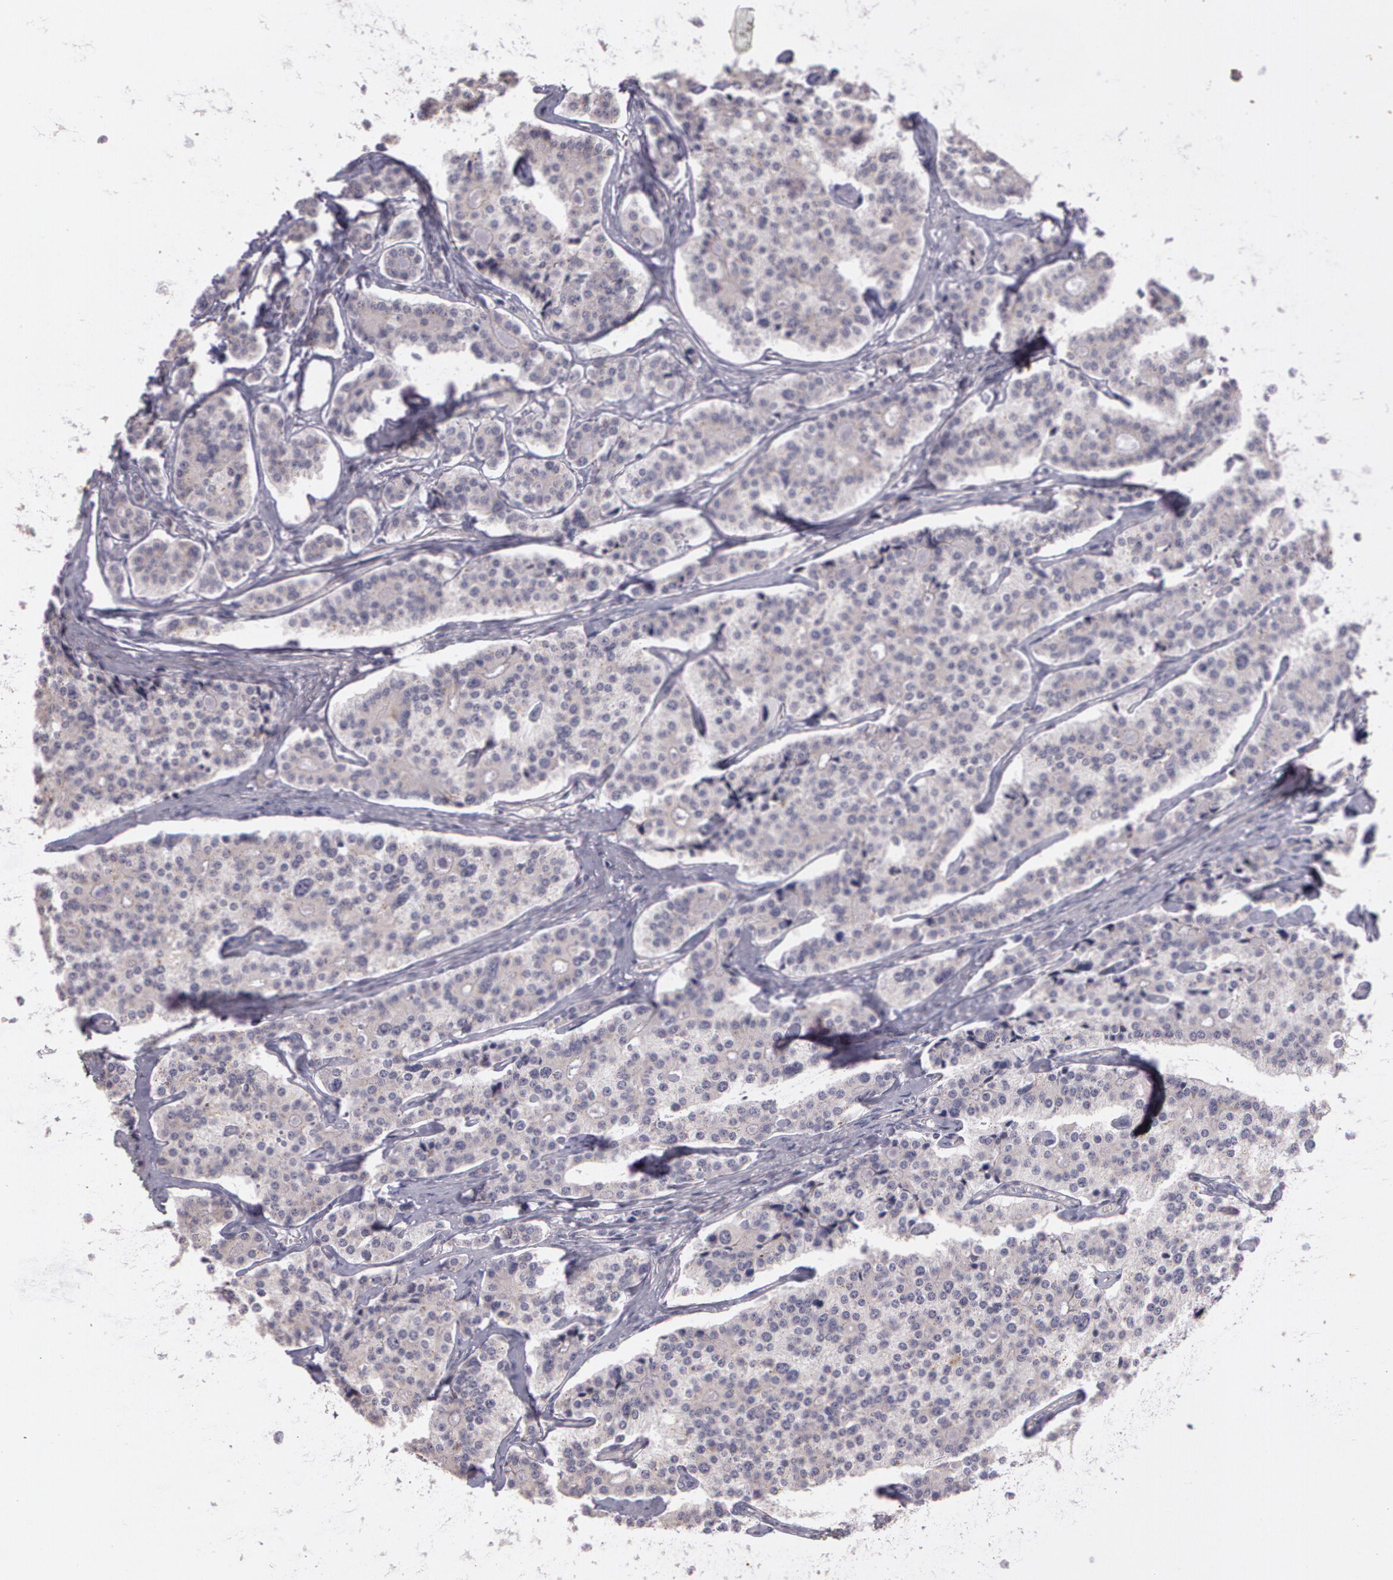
{"staining": {"intensity": "negative", "quantity": "none", "location": "none"}, "tissue": "carcinoid", "cell_type": "Tumor cells", "image_type": "cancer", "snomed": [{"axis": "morphology", "description": "Carcinoid, malignant, NOS"}, {"axis": "topography", "description": "Small intestine"}], "caption": "Micrograph shows no protein staining in tumor cells of carcinoid tissue.", "gene": "G2E3", "patient": {"sex": "male", "age": 63}}